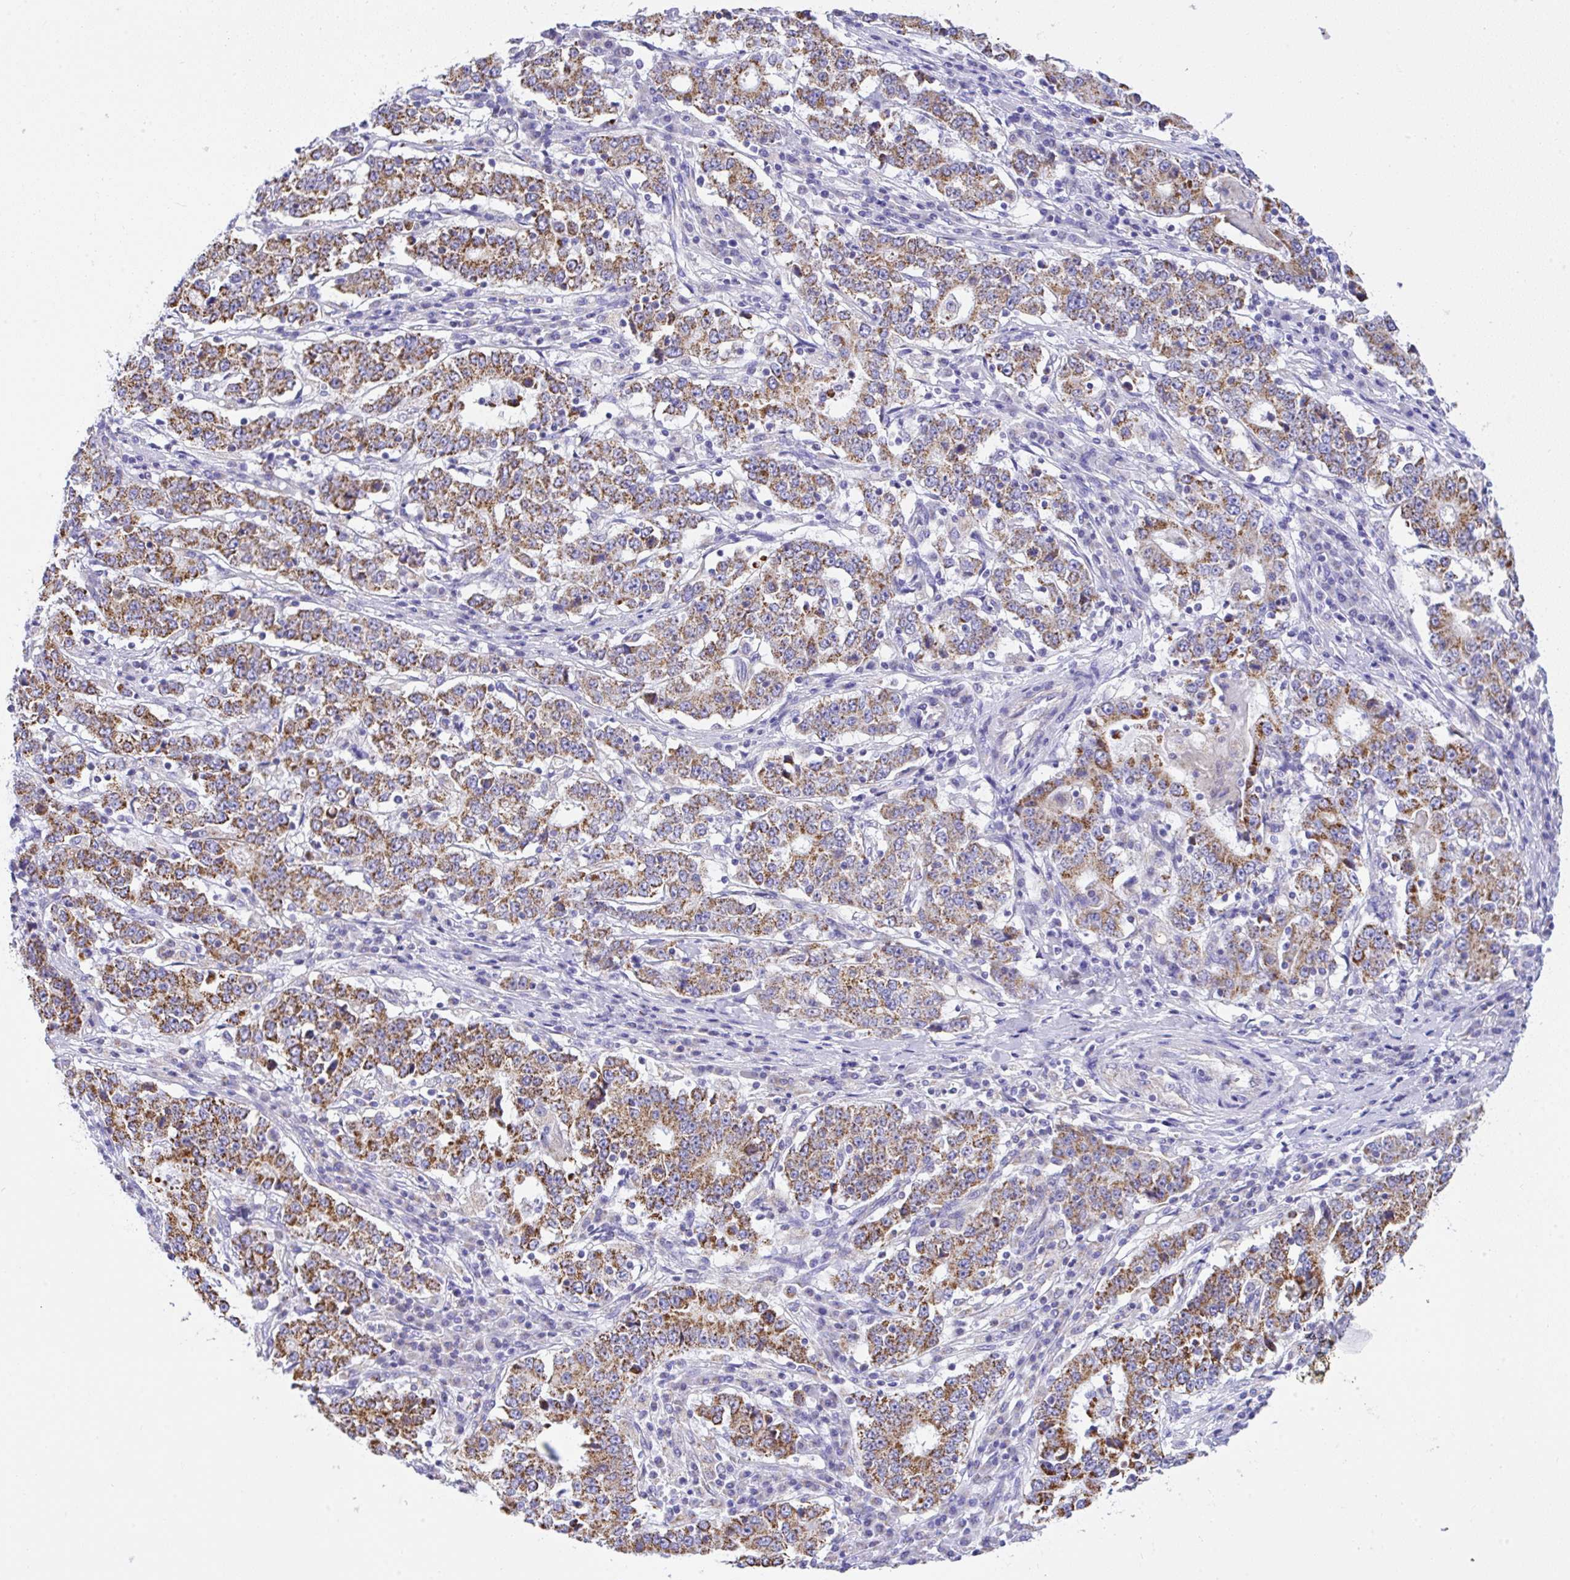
{"staining": {"intensity": "moderate", "quantity": ">75%", "location": "cytoplasmic/membranous"}, "tissue": "stomach cancer", "cell_type": "Tumor cells", "image_type": "cancer", "snomed": [{"axis": "morphology", "description": "Adenocarcinoma, NOS"}, {"axis": "topography", "description": "Stomach"}], "caption": "Immunohistochemistry (IHC) histopathology image of neoplastic tissue: human stomach cancer (adenocarcinoma) stained using IHC shows medium levels of moderate protein expression localized specifically in the cytoplasmic/membranous of tumor cells, appearing as a cytoplasmic/membranous brown color.", "gene": "SLC13A1", "patient": {"sex": "male", "age": 59}}